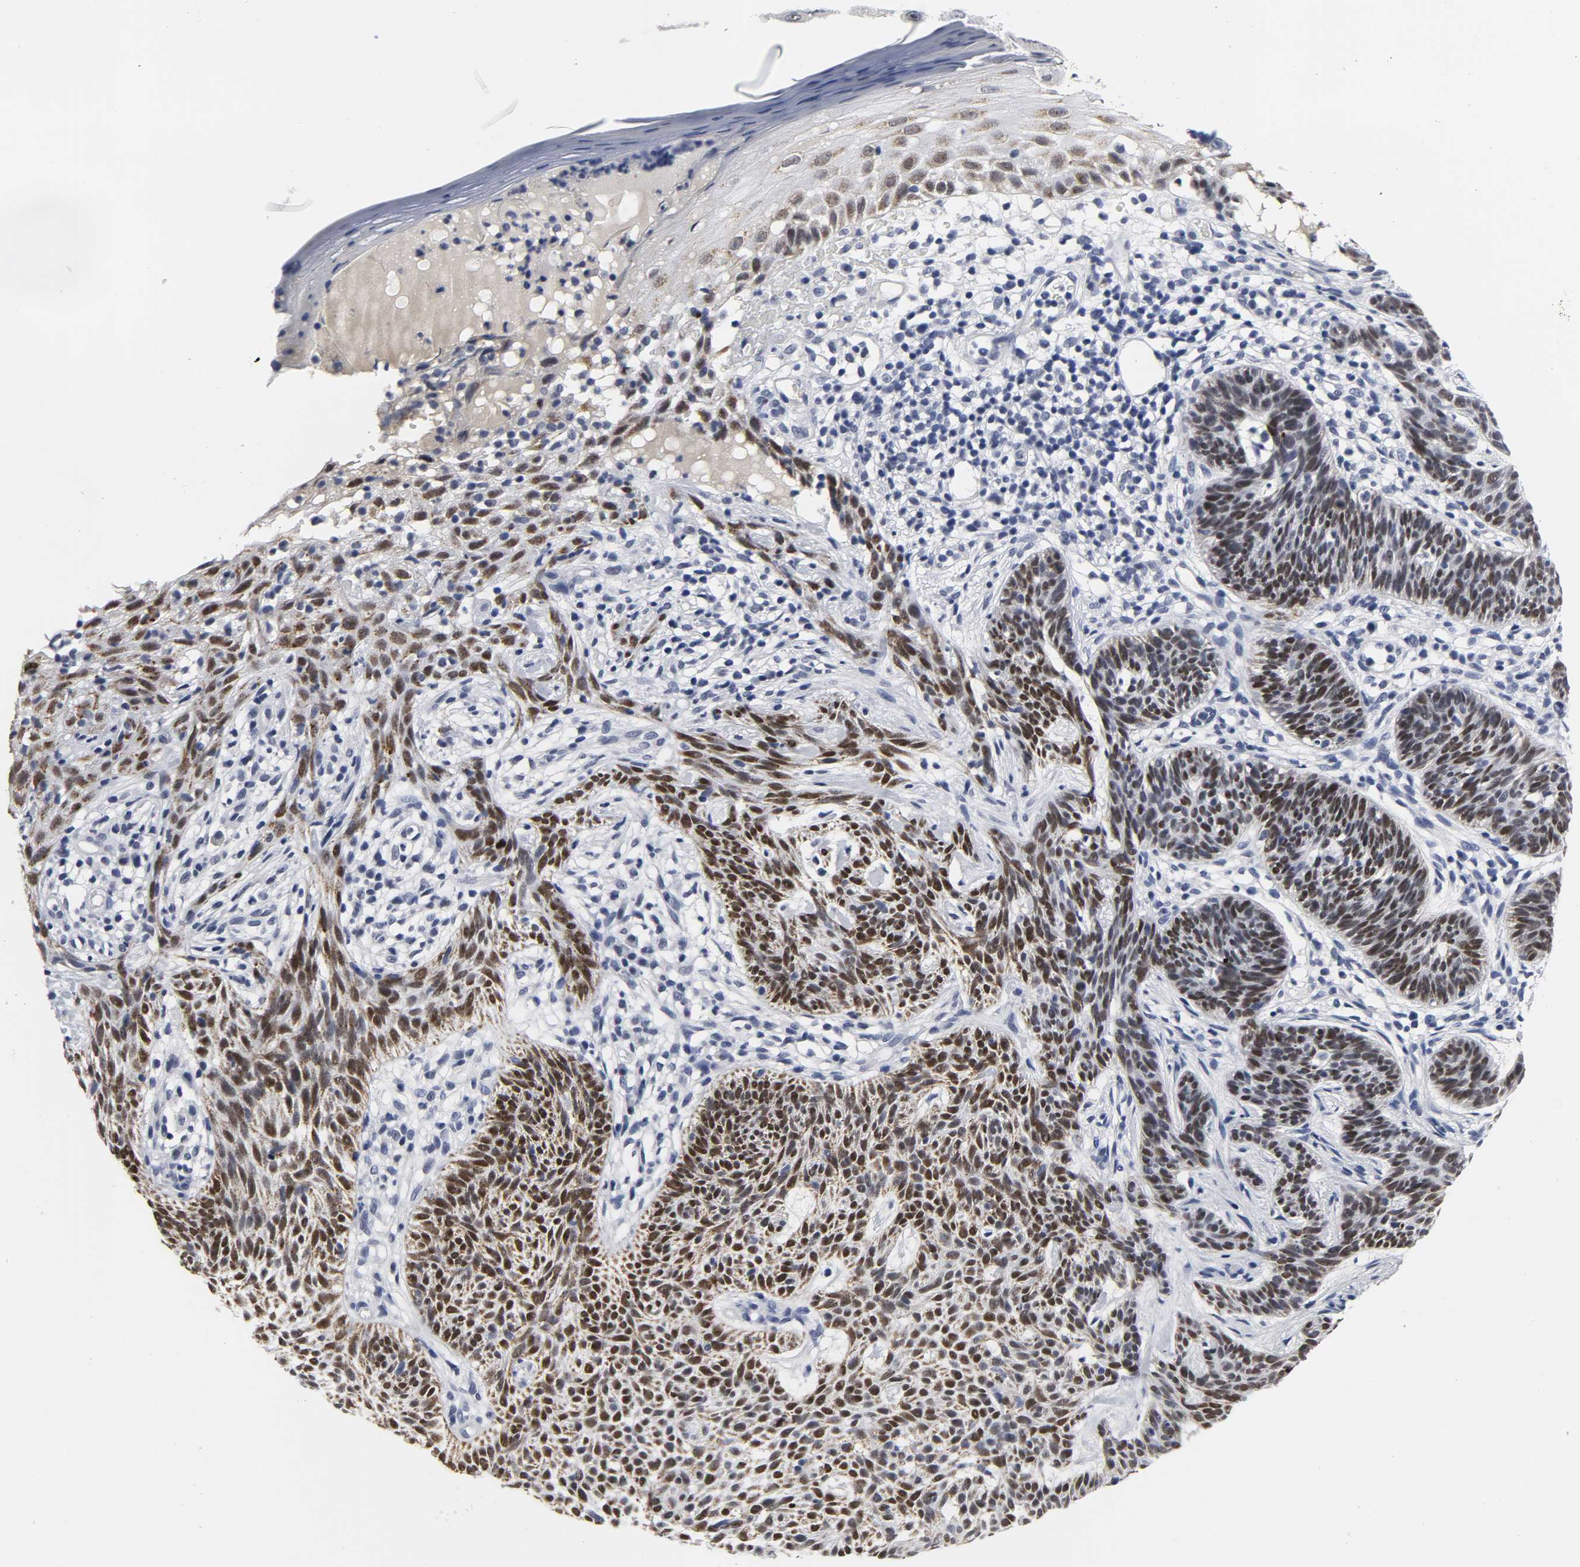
{"staining": {"intensity": "strong", "quantity": ">75%", "location": "nuclear"}, "tissue": "skin cancer", "cell_type": "Tumor cells", "image_type": "cancer", "snomed": [{"axis": "morphology", "description": "Normal tissue, NOS"}, {"axis": "morphology", "description": "Basal cell carcinoma"}, {"axis": "topography", "description": "Skin"}], "caption": "Human basal cell carcinoma (skin) stained with a brown dye reveals strong nuclear positive expression in about >75% of tumor cells.", "gene": "GRHL2", "patient": {"sex": "female", "age": 69}}